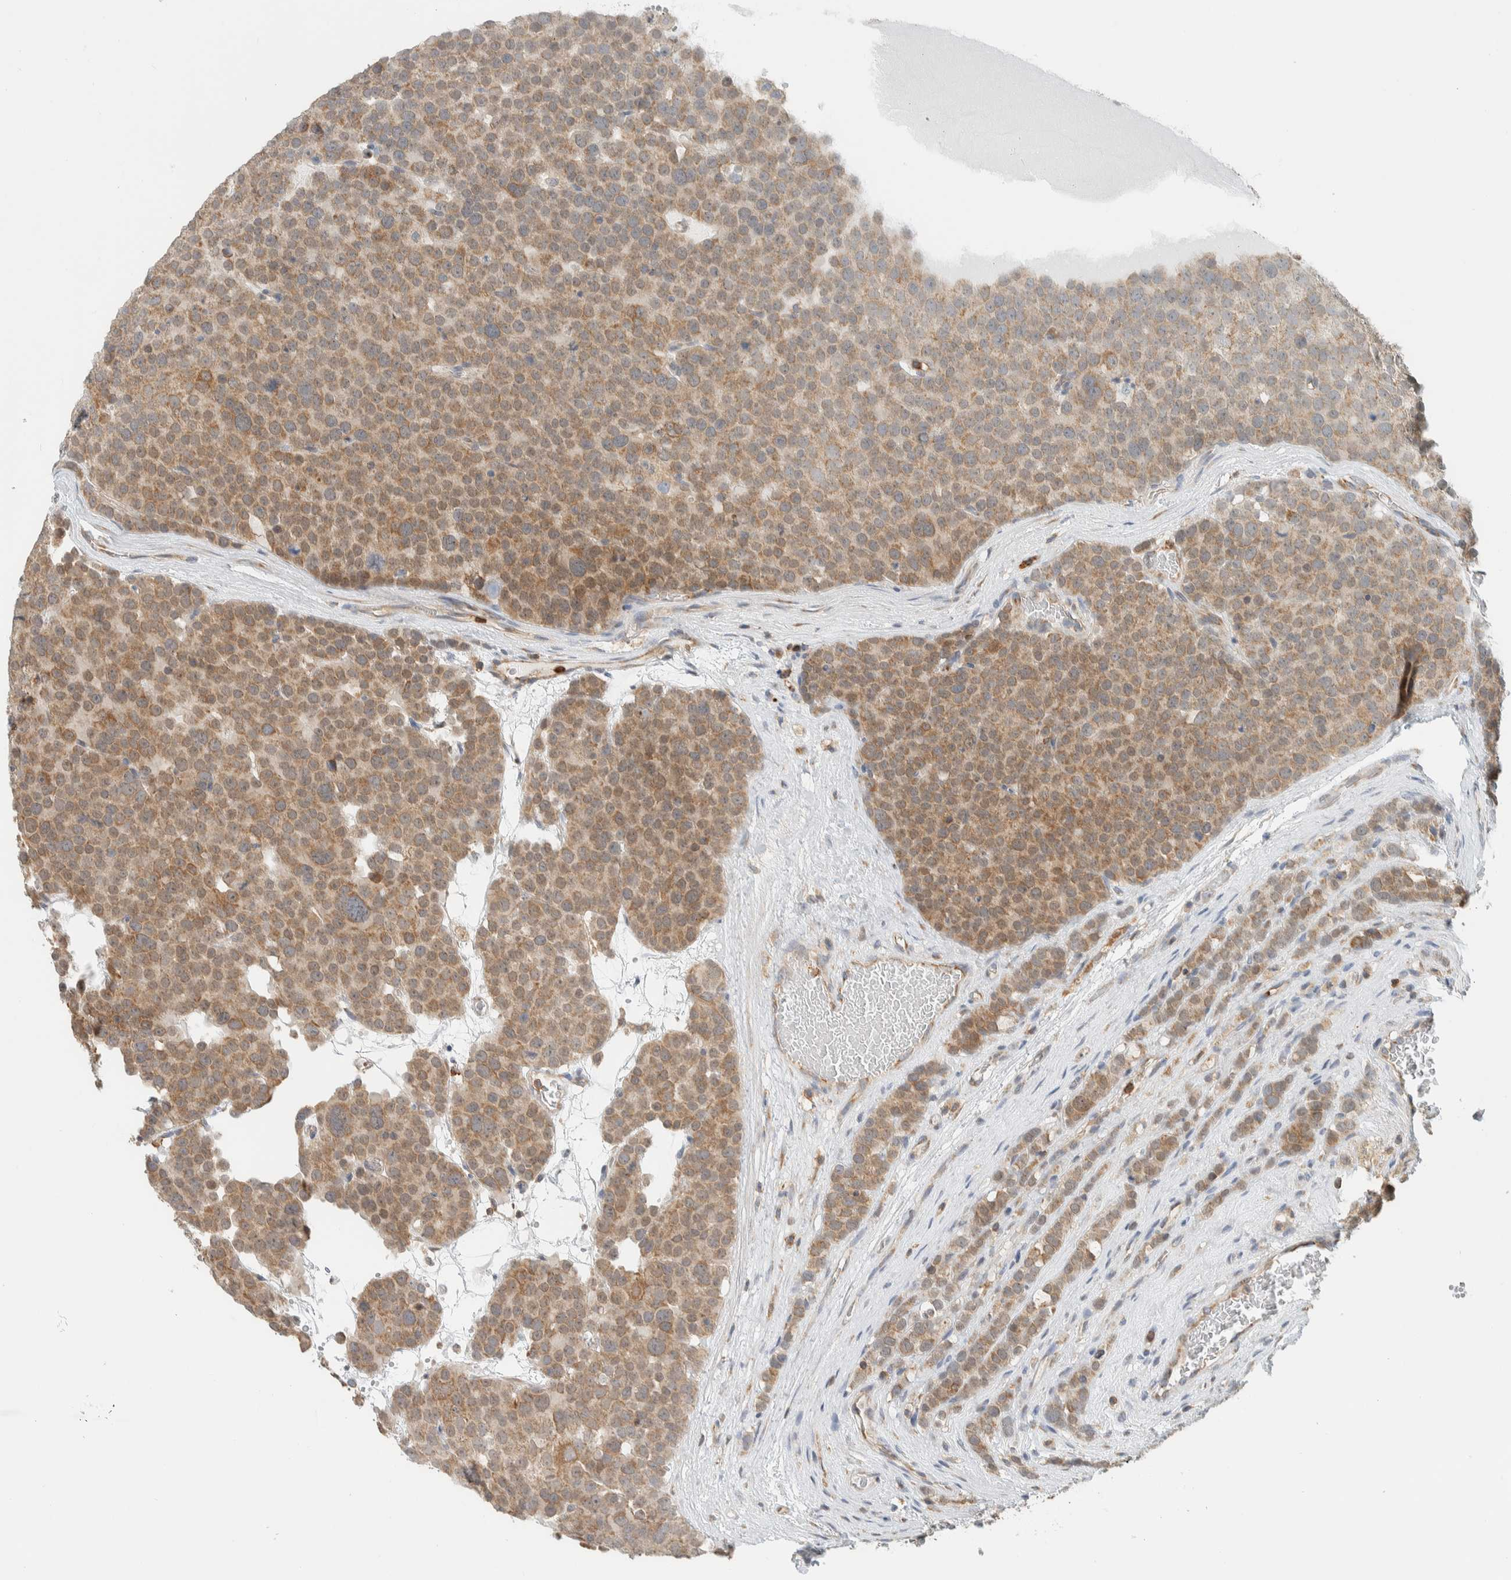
{"staining": {"intensity": "weak", "quantity": ">75%", "location": "cytoplasmic/membranous"}, "tissue": "testis cancer", "cell_type": "Tumor cells", "image_type": "cancer", "snomed": [{"axis": "morphology", "description": "Seminoma, NOS"}, {"axis": "topography", "description": "Testis"}], "caption": "The image displays staining of testis seminoma, revealing weak cytoplasmic/membranous protein expression (brown color) within tumor cells. (Brightfield microscopy of DAB IHC at high magnification).", "gene": "CCDC57", "patient": {"sex": "male", "age": 71}}